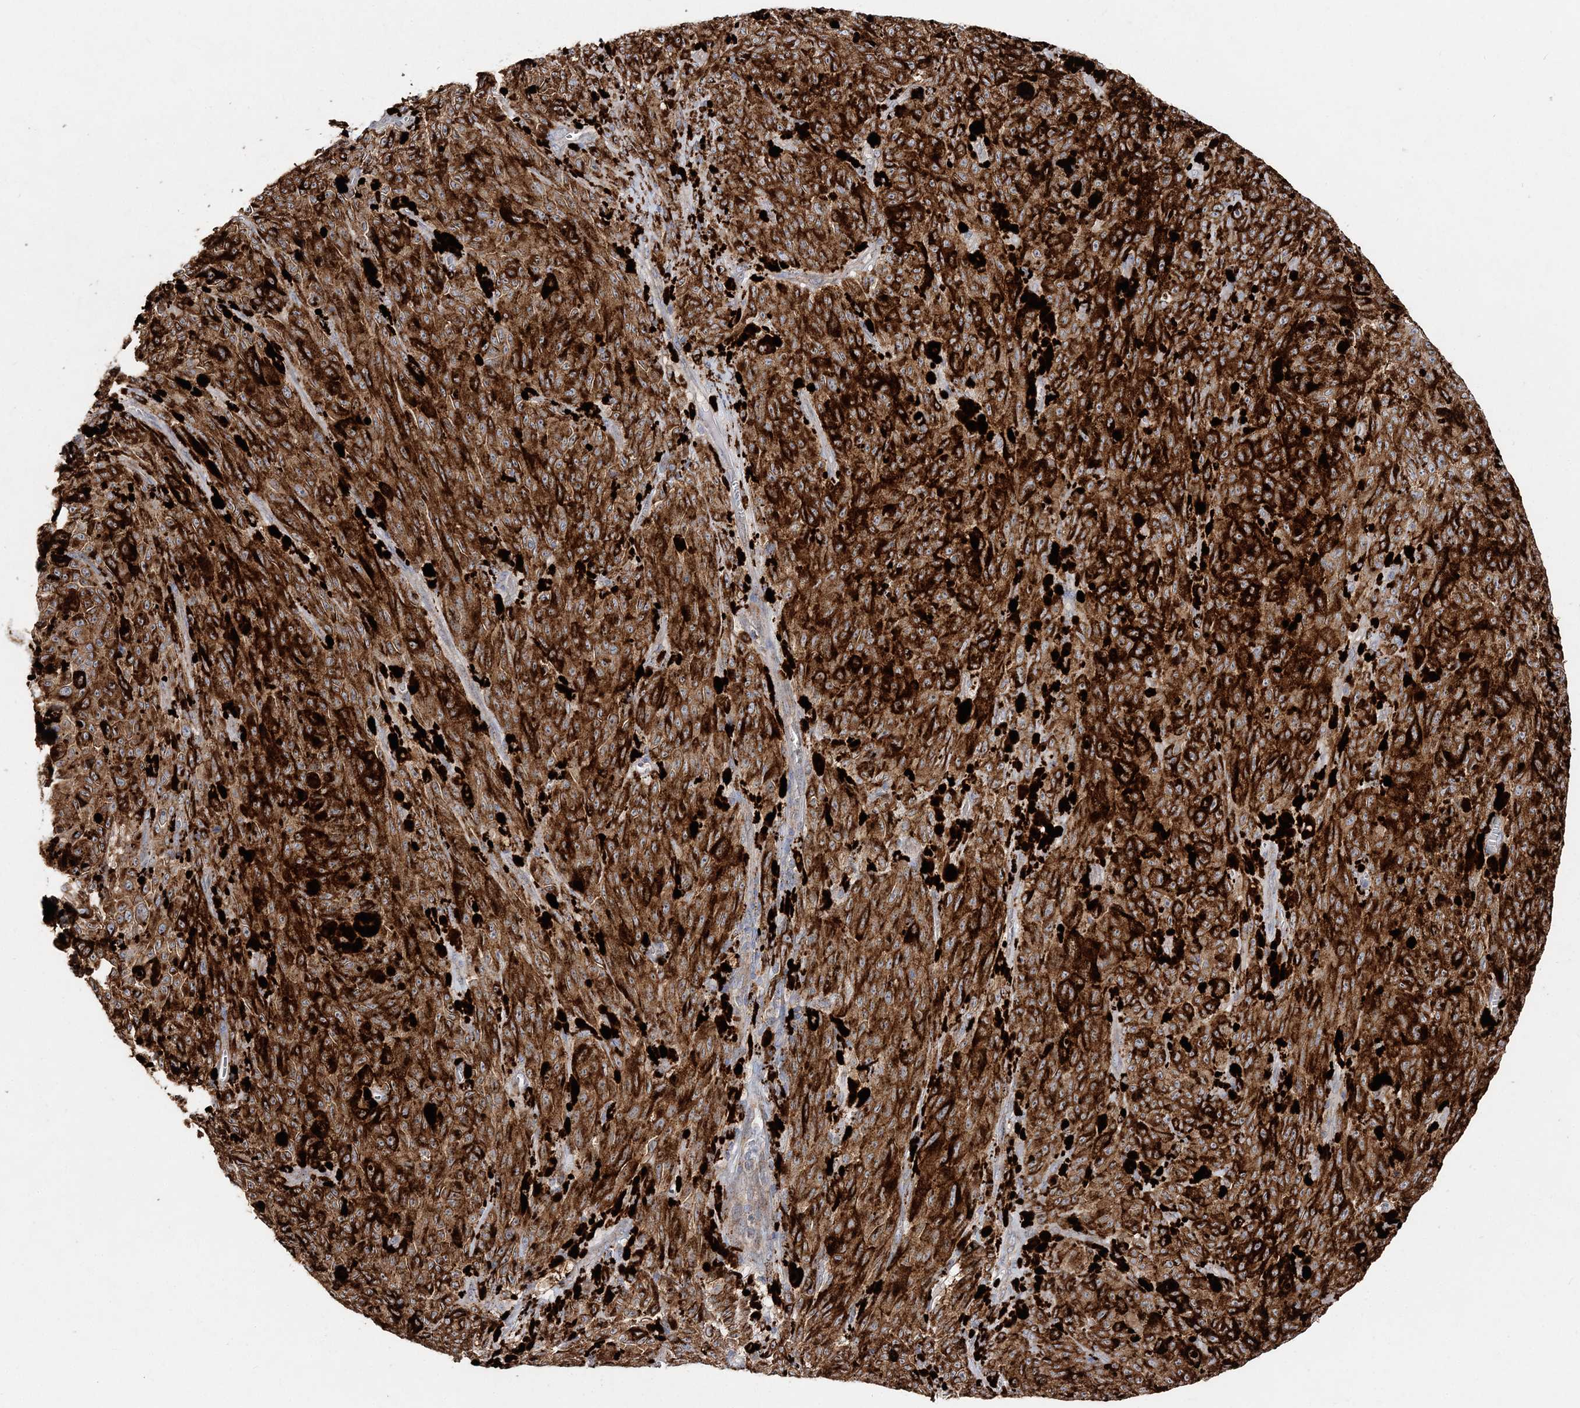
{"staining": {"intensity": "strong", "quantity": ">75%", "location": "cytoplasmic/membranous"}, "tissue": "melanoma", "cell_type": "Tumor cells", "image_type": "cancer", "snomed": [{"axis": "morphology", "description": "Malignant melanoma, NOS"}, {"axis": "topography", "description": "Skin"}], "caption": "Malignant melanoma tissue displays strong cytoplasmic/membranous expression in approximately >75% of tumor cells, visualized by immunohistochemistry. (DAB (3,3'-diaminobenzidine) IHC with brightfield microscopy, high magnification).", "gene": "C3orf38", "patient": {"sex": "female", "age": 82}}